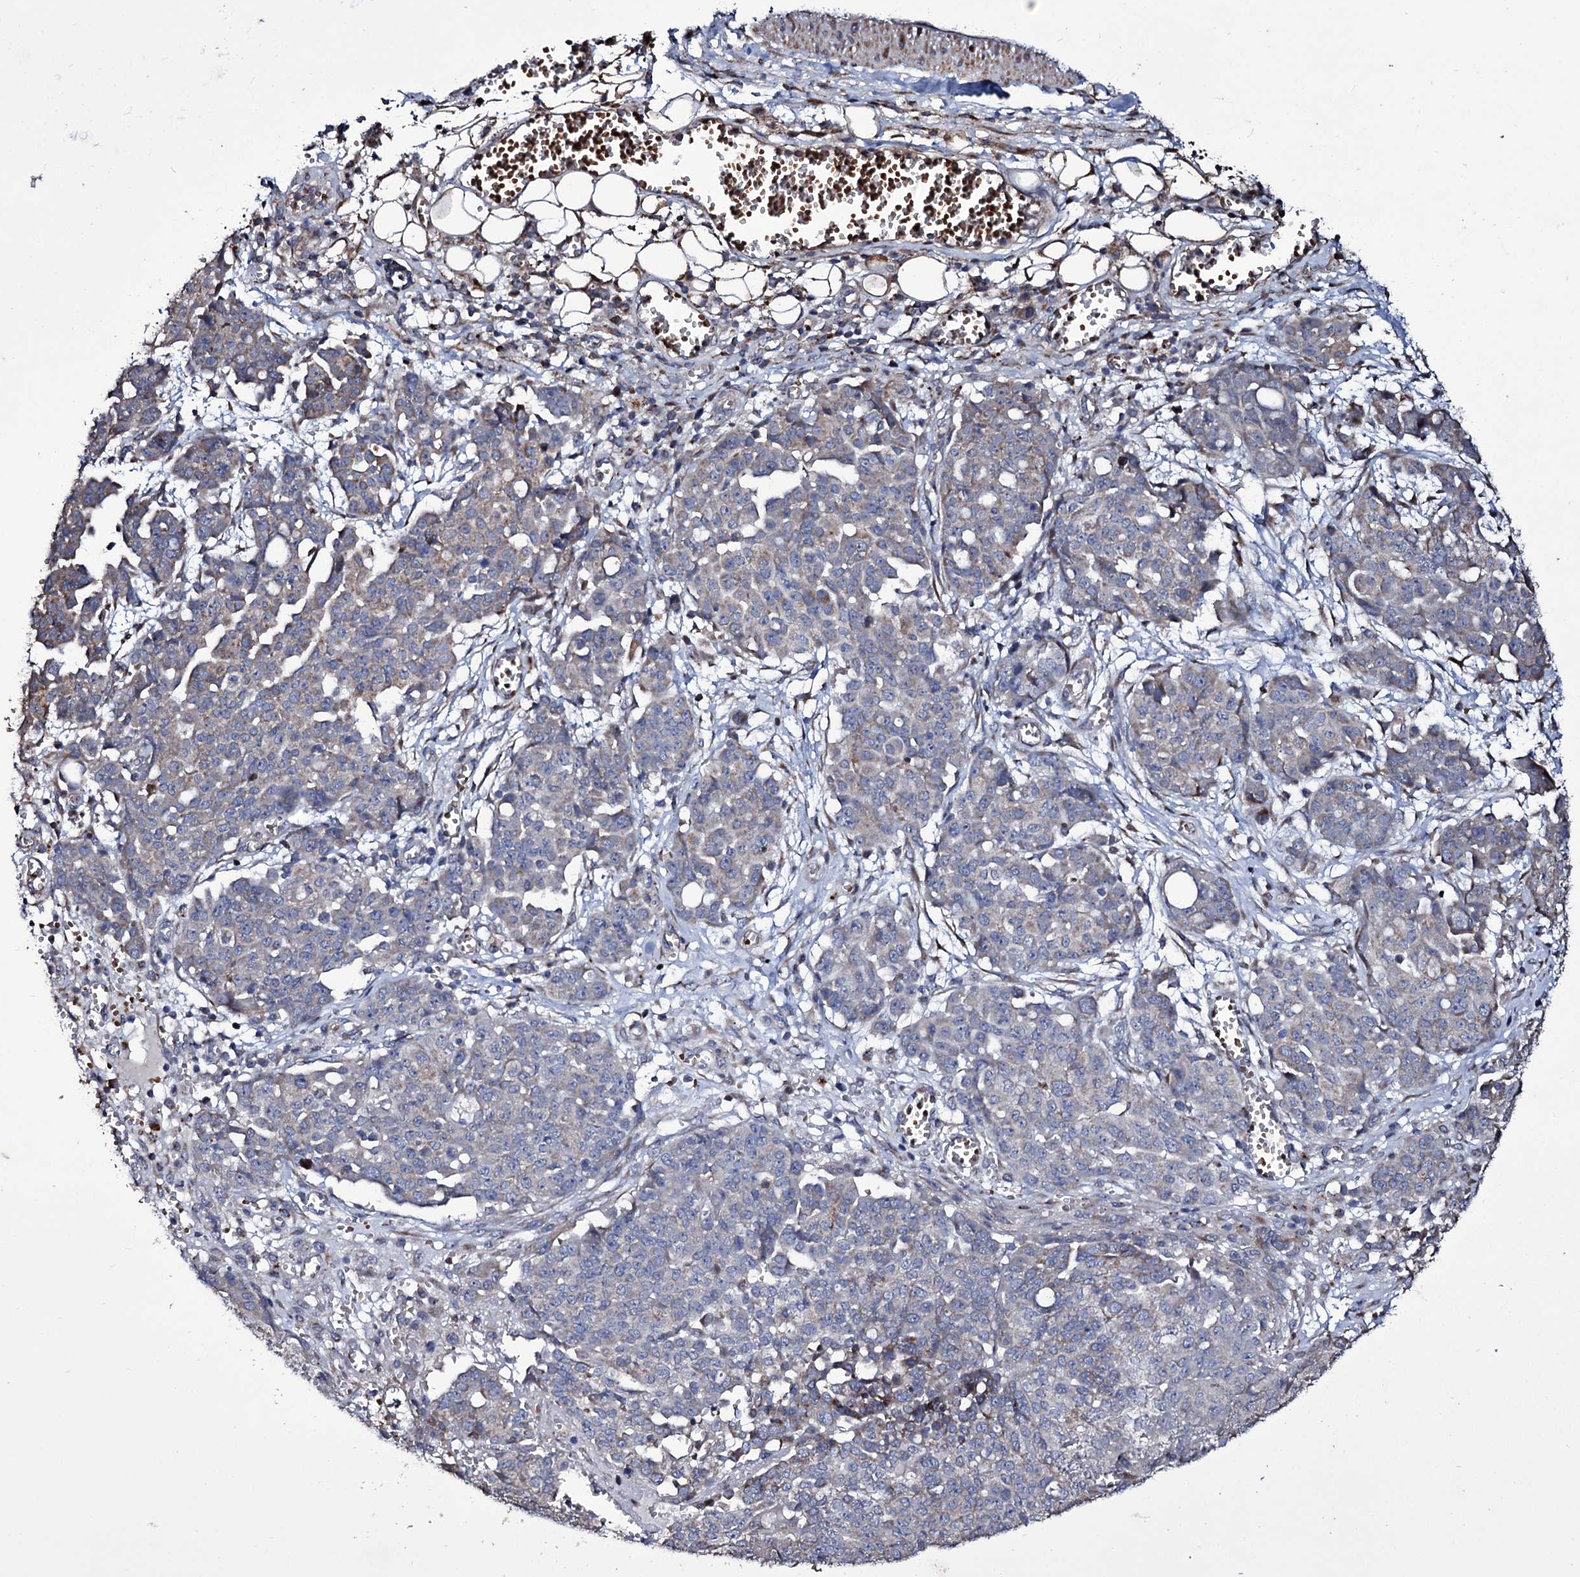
{"staining": {"intensity": "weak", "quantity": "<25%", "location": "cytoplasmic/membranous"}, "tissue": "ovarian cancer", "cell_type": "Tumor cells", "image_type": "cancer", "snomed": [{"axis": "morphology", "description": "Cystadenocarcinoma, serous, NOS"}, {"axis": "topography", "description": "Soft tissue"}, {"axis": "topography", "description": "Ovary"}], "caption": "Micrograph shows no significant protein positivity in tumor cells of ovarian cancer (serous cystadenocarcinoma).", "gene": "TUBGCP5", "patient": {"sex": "female", "age": 57}}